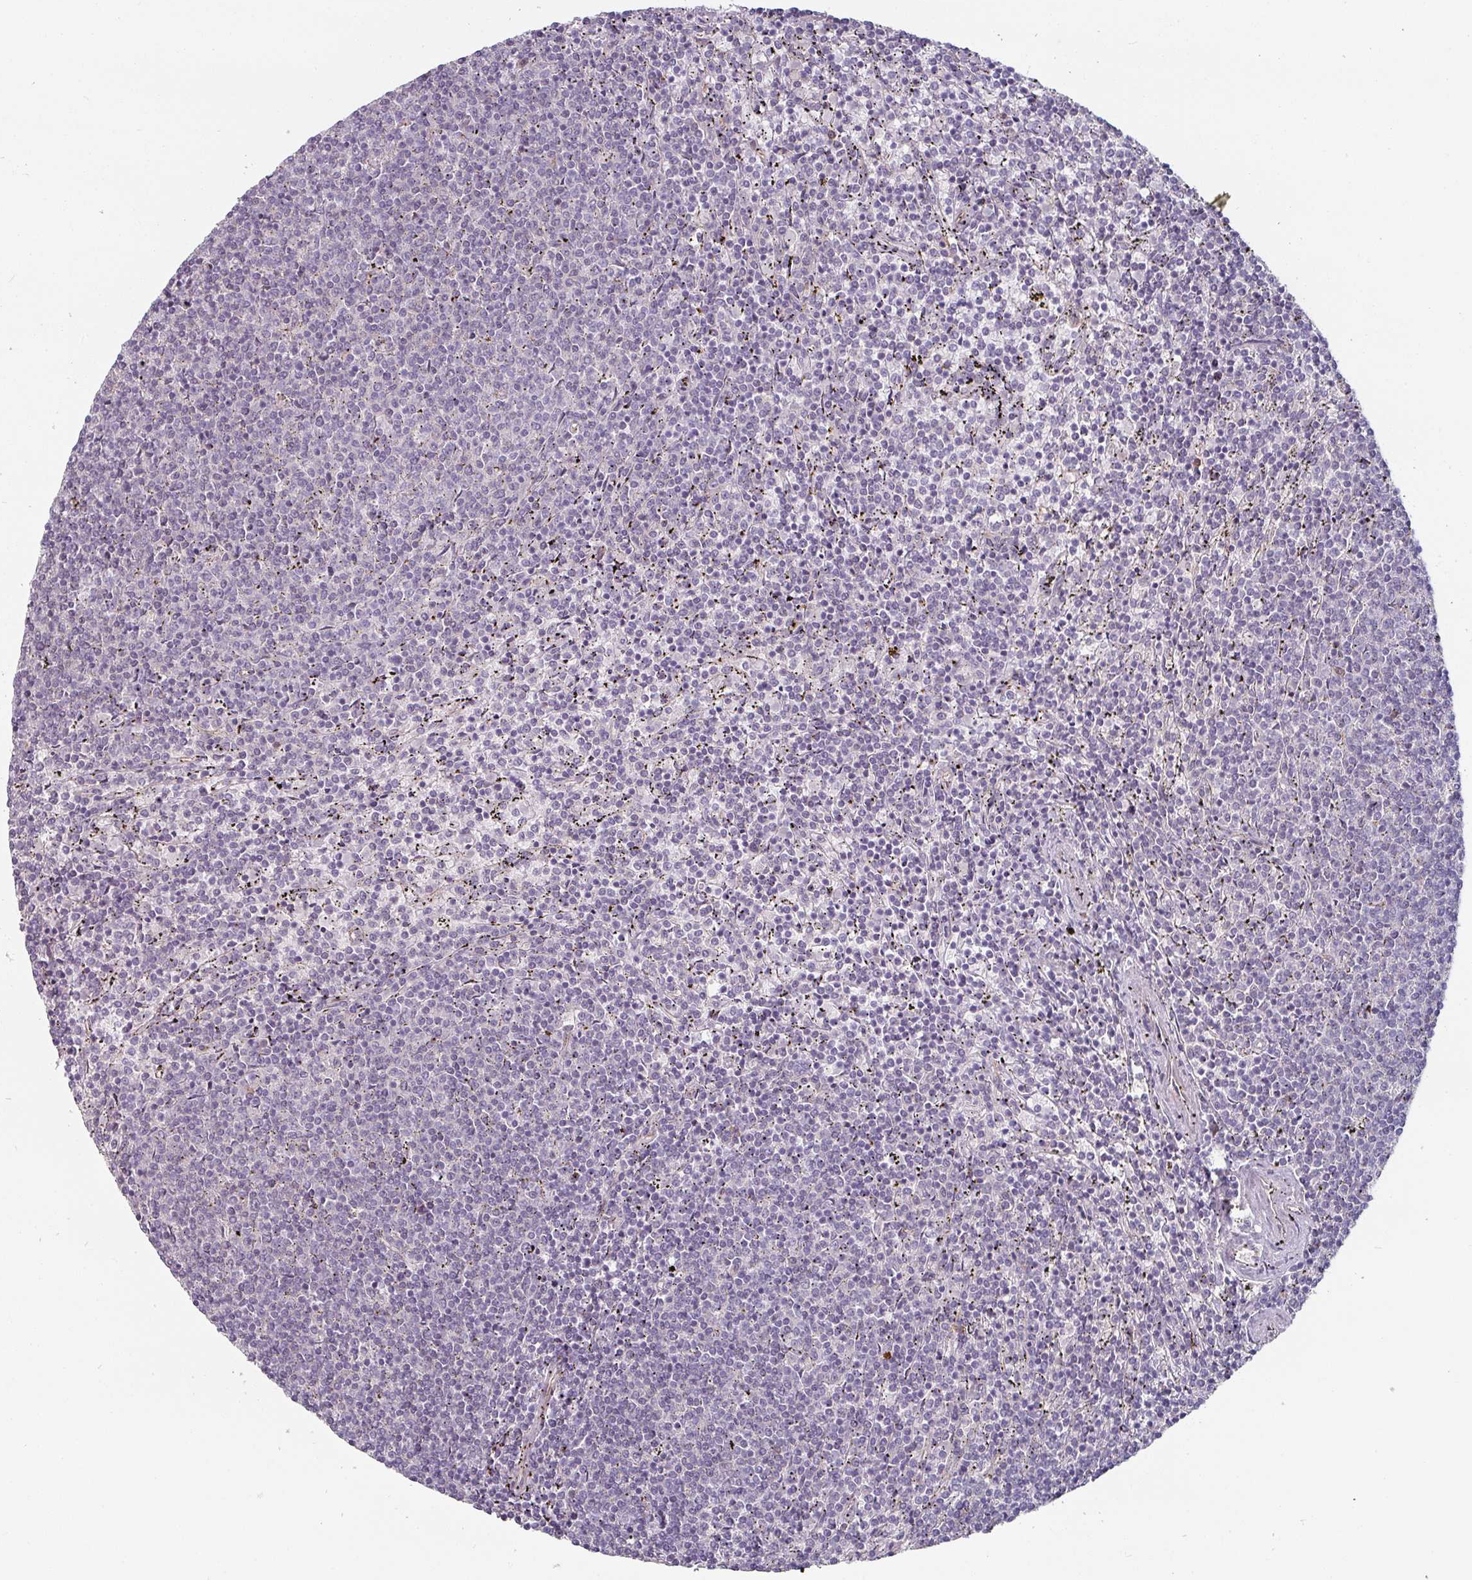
{"staining": {"intensity": "negative", "quantity": "none", "location": "none"}, "tissue": "lymphoma", "cell_type": "Tumor cells", "image_type": "cancer", "snomed": [{"axis": "morphology", "description": "Malignant lymphoma, non-Hodgkin's type, Low grade"}, {"axis": "topography", "description": "Spleen"}], "caption": "Tumor cells show no significant expression in lymphoma.", "gene": "CEP78", "patient": {"sex": "female", "age": 50}}